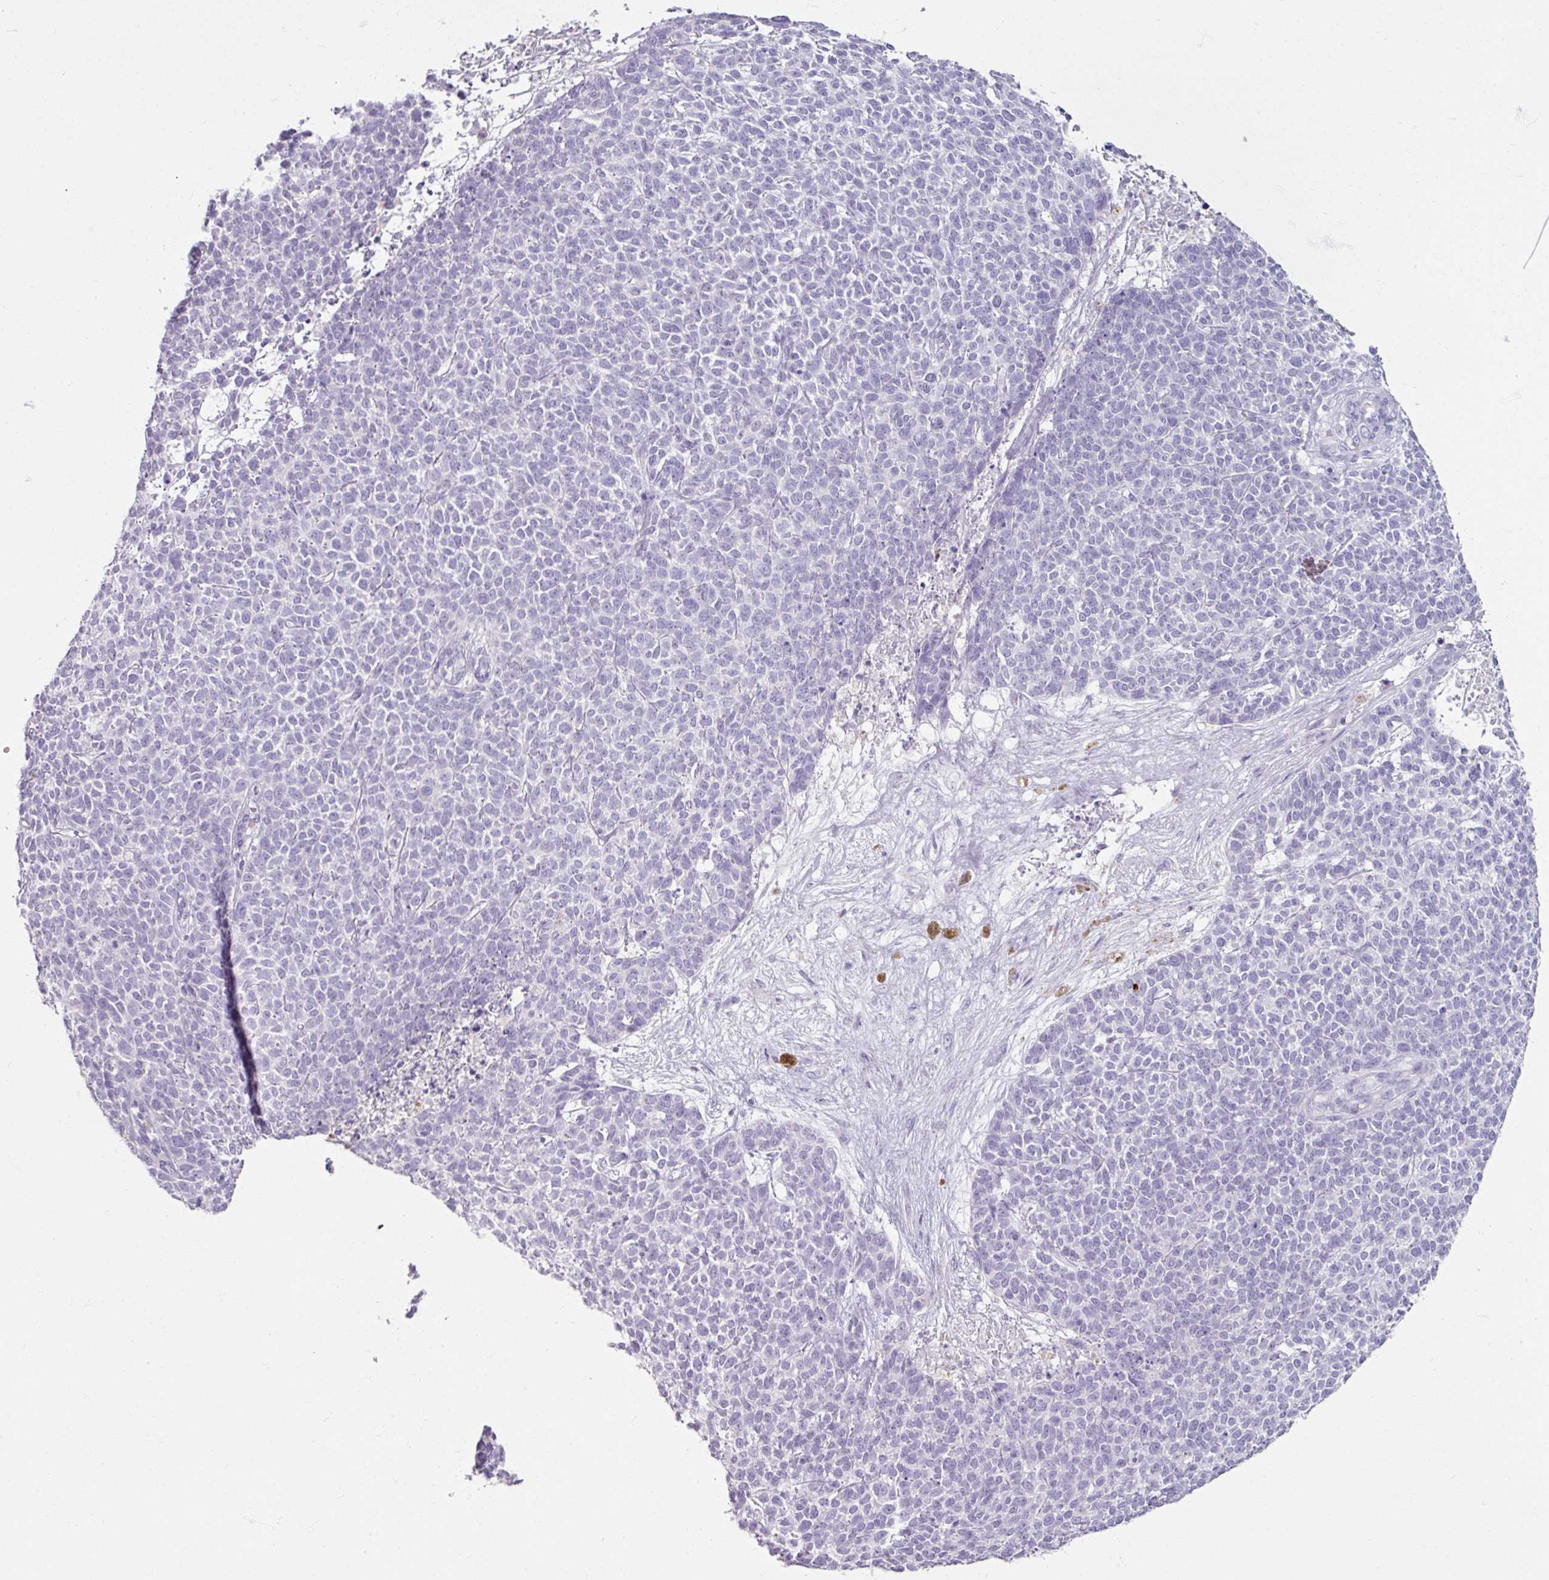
{"staining": {"intensity": "negative", "quantity": "none", "location": "none"}, "tissue": "skin cancer", "cell_type": "Tumor cells", "image_type": "cancer", "snomed": [{"axis": "morphology", "description": "Basal cell carcinoma"}, {"axis": "topography", "description": "Skin"}], "caption": "Skin cancer (basal cell carcinoma) was stained to show a protein in brown. There is no significant expression in tumor cells. (DAB (3,3'-diaminobenzidine) immunohistochemistry (IHC) with hematoxylin counter stain).", "gene": "SLC27A5", "patient": {"sex": "female", "age": 84}}